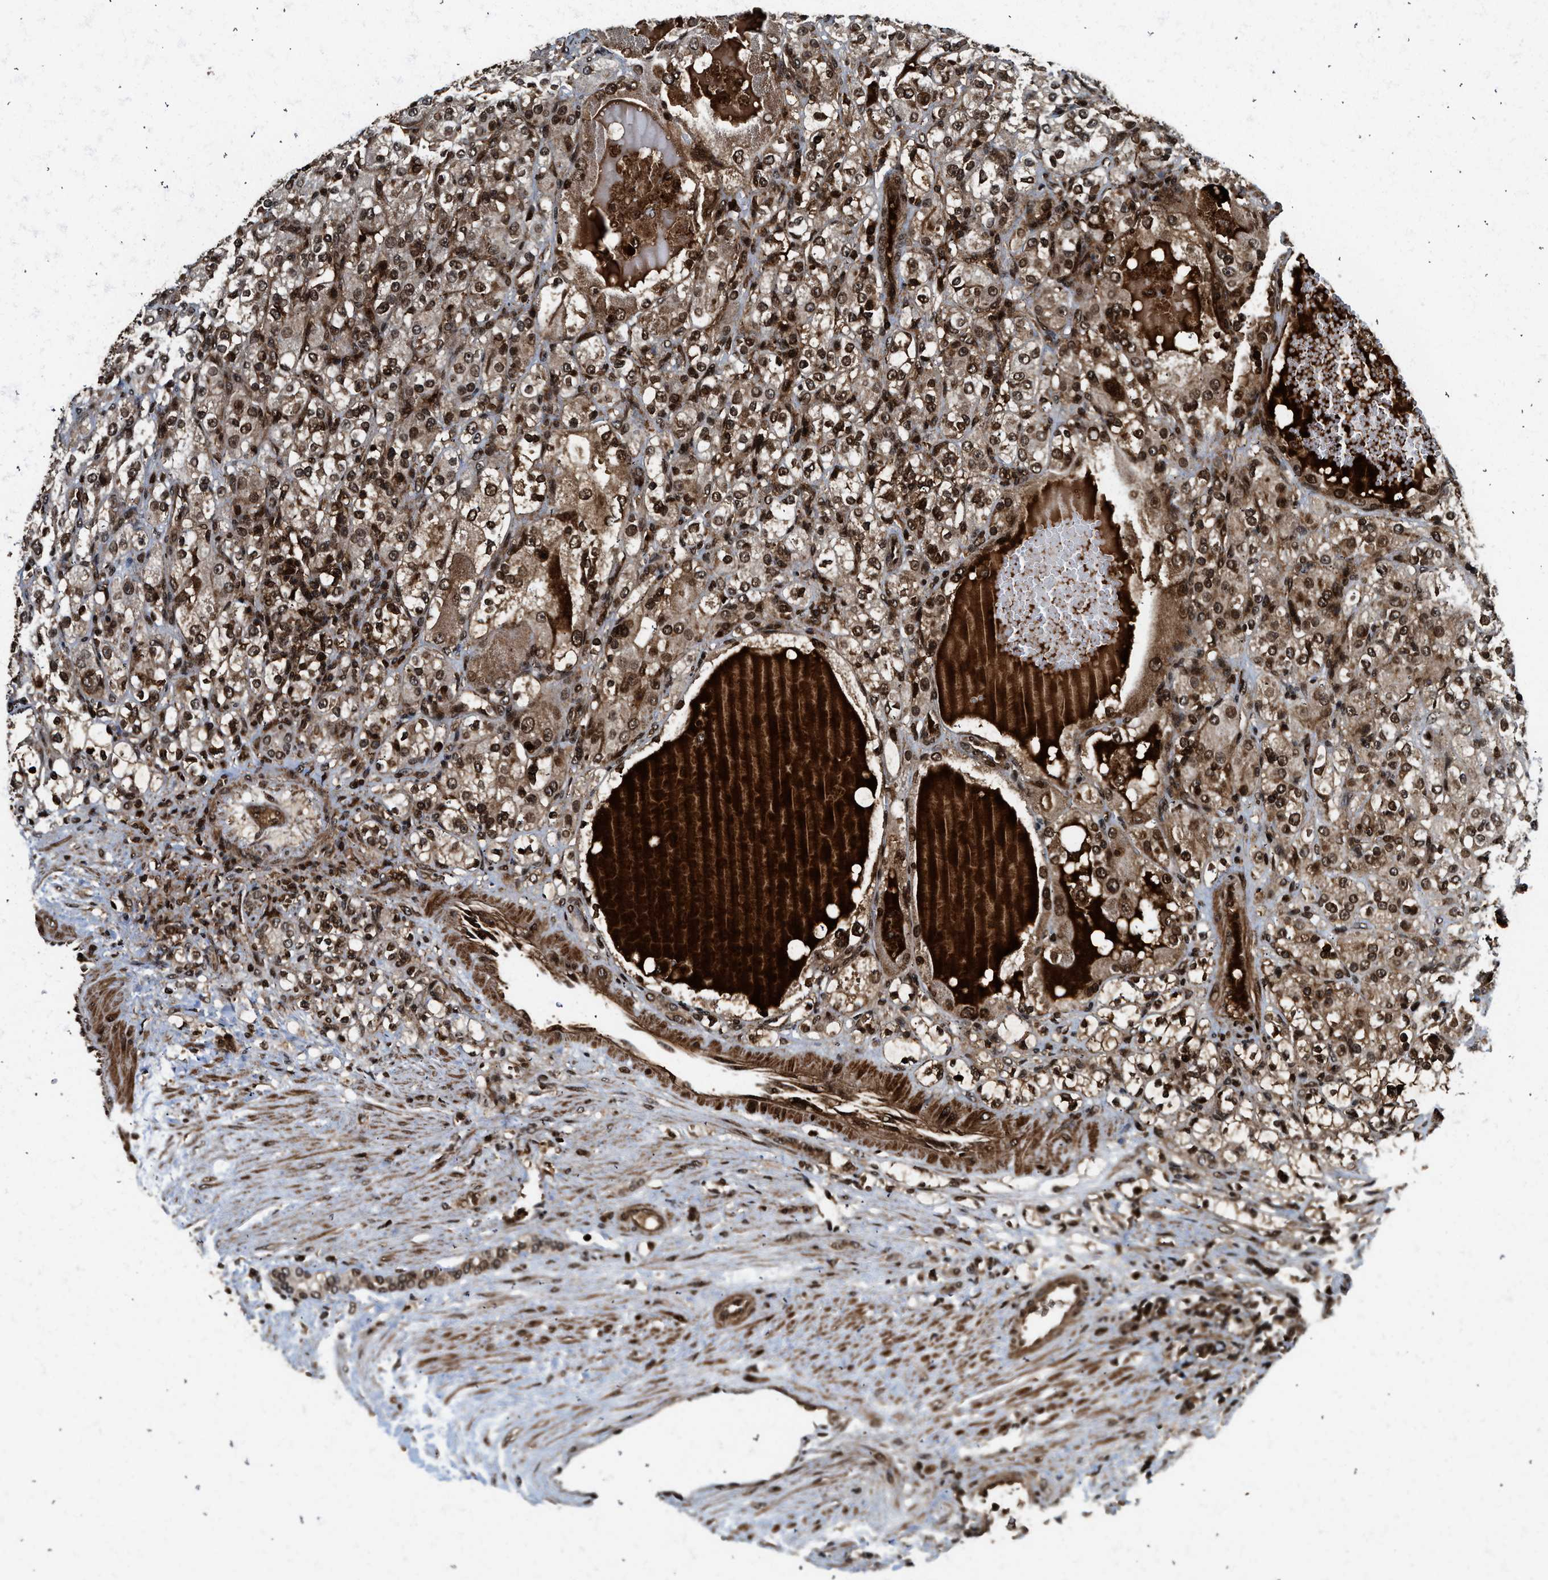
{"staining": {"intensity": "strong", "quantity": ">75%", "location": "cytoplasmic/membranous,nuclear"}, "tissue": "renal cancer", "cell_type": "Tumor cells", "image_type": "cancer", "snomed": [{"axis": "morphology", "description": "Adenocarcinoma, NOS"}, {"axis": "topography", "description": "Kidney"}], "caption": "This is a photomicrograph of immunohistochemistry (IHC) staining of renal adenocarcinoma, which shows strong expression in the cytoplasmic/membranous and nuclear of tumor cells.", "gene": "MDM2", "patient": {"sex": "male", "age": 61}}